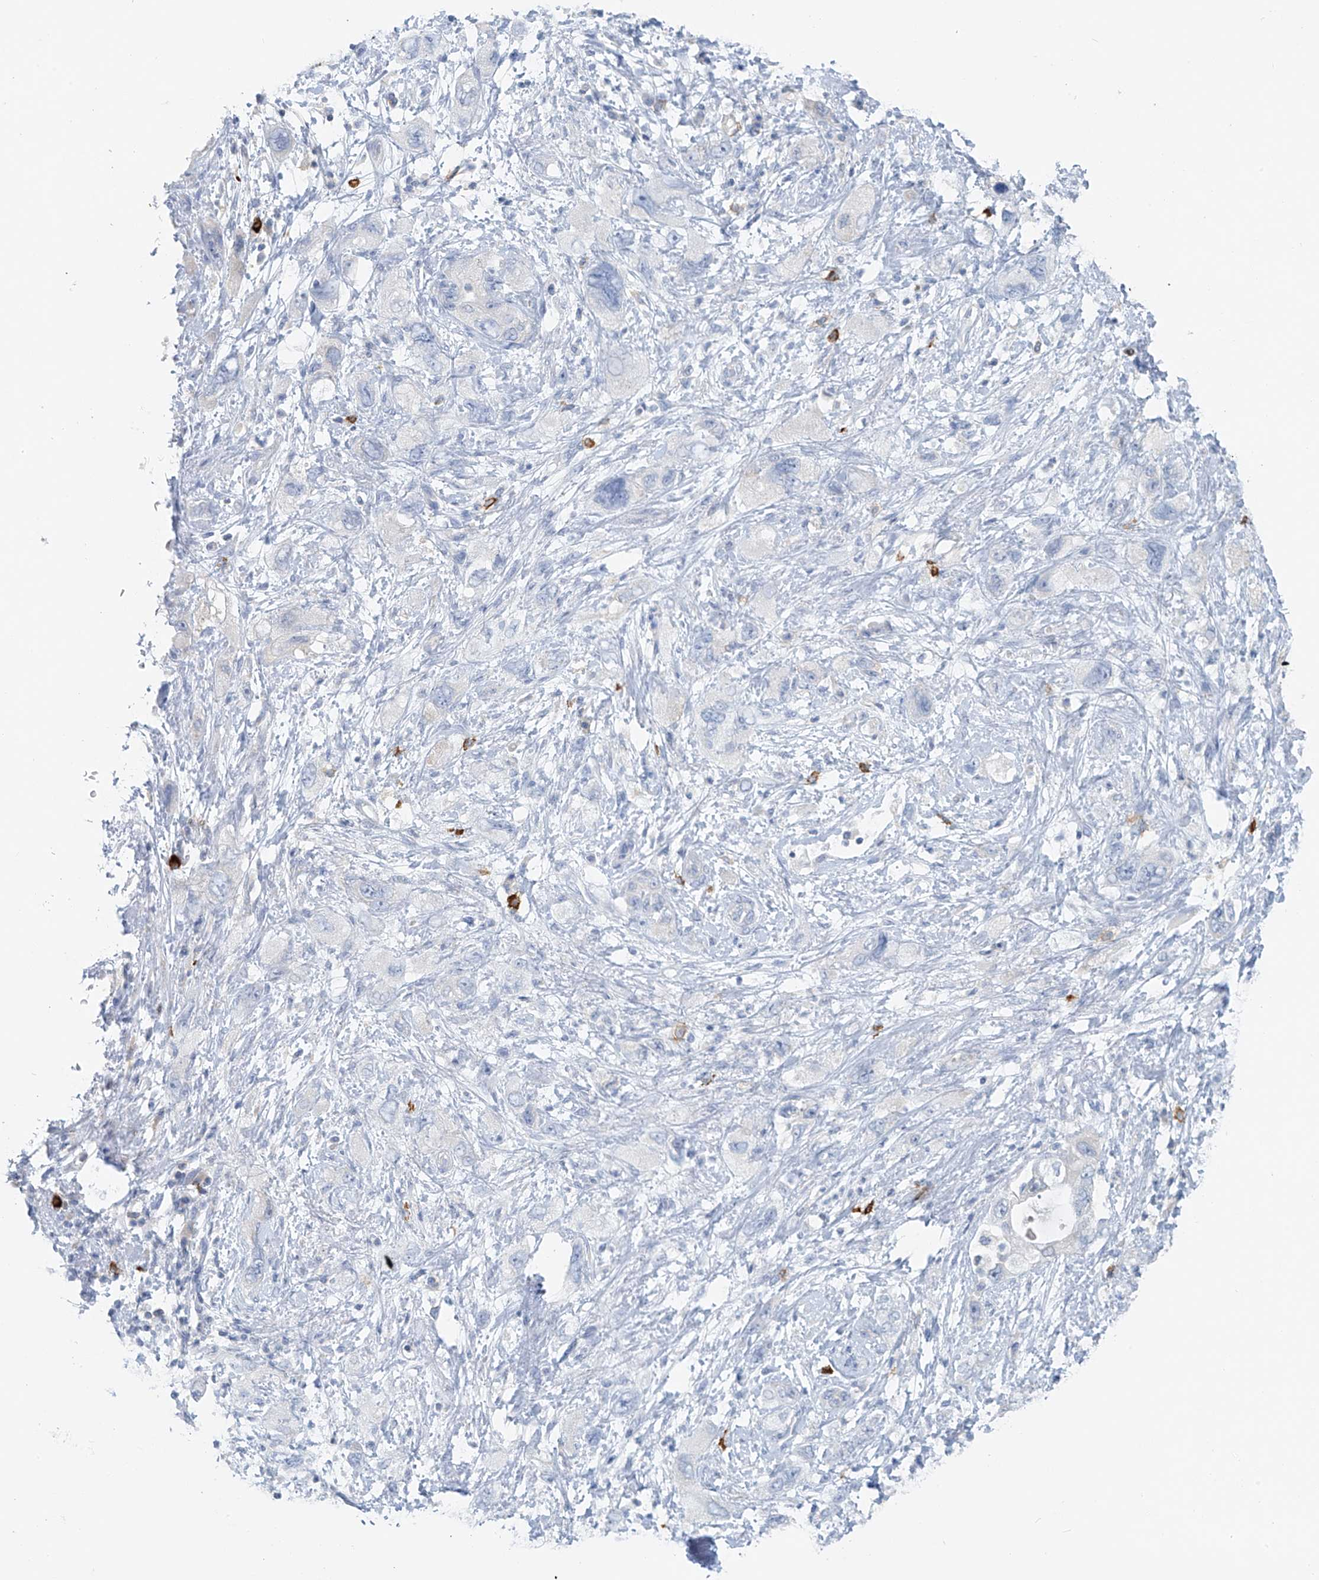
{"staining": {"intensity": "negative", "quantity": "none", "location": "none"}, "tissue": "pancreatic cancer", "cell_type": "Tumor cells", "image_type": "cancer", "snomed": [{"axis": "morphology", "description": "Adenocarcinoma, NOS"}, {"axis": "topography", "description": "Pancreas"}], "caption": "Micrograph shows no significant protein expression in tumor cells of pancreatic adenocarcinoma.", "gene": "POMGNT2", "patient": {"sex": "female", "age": 73}}